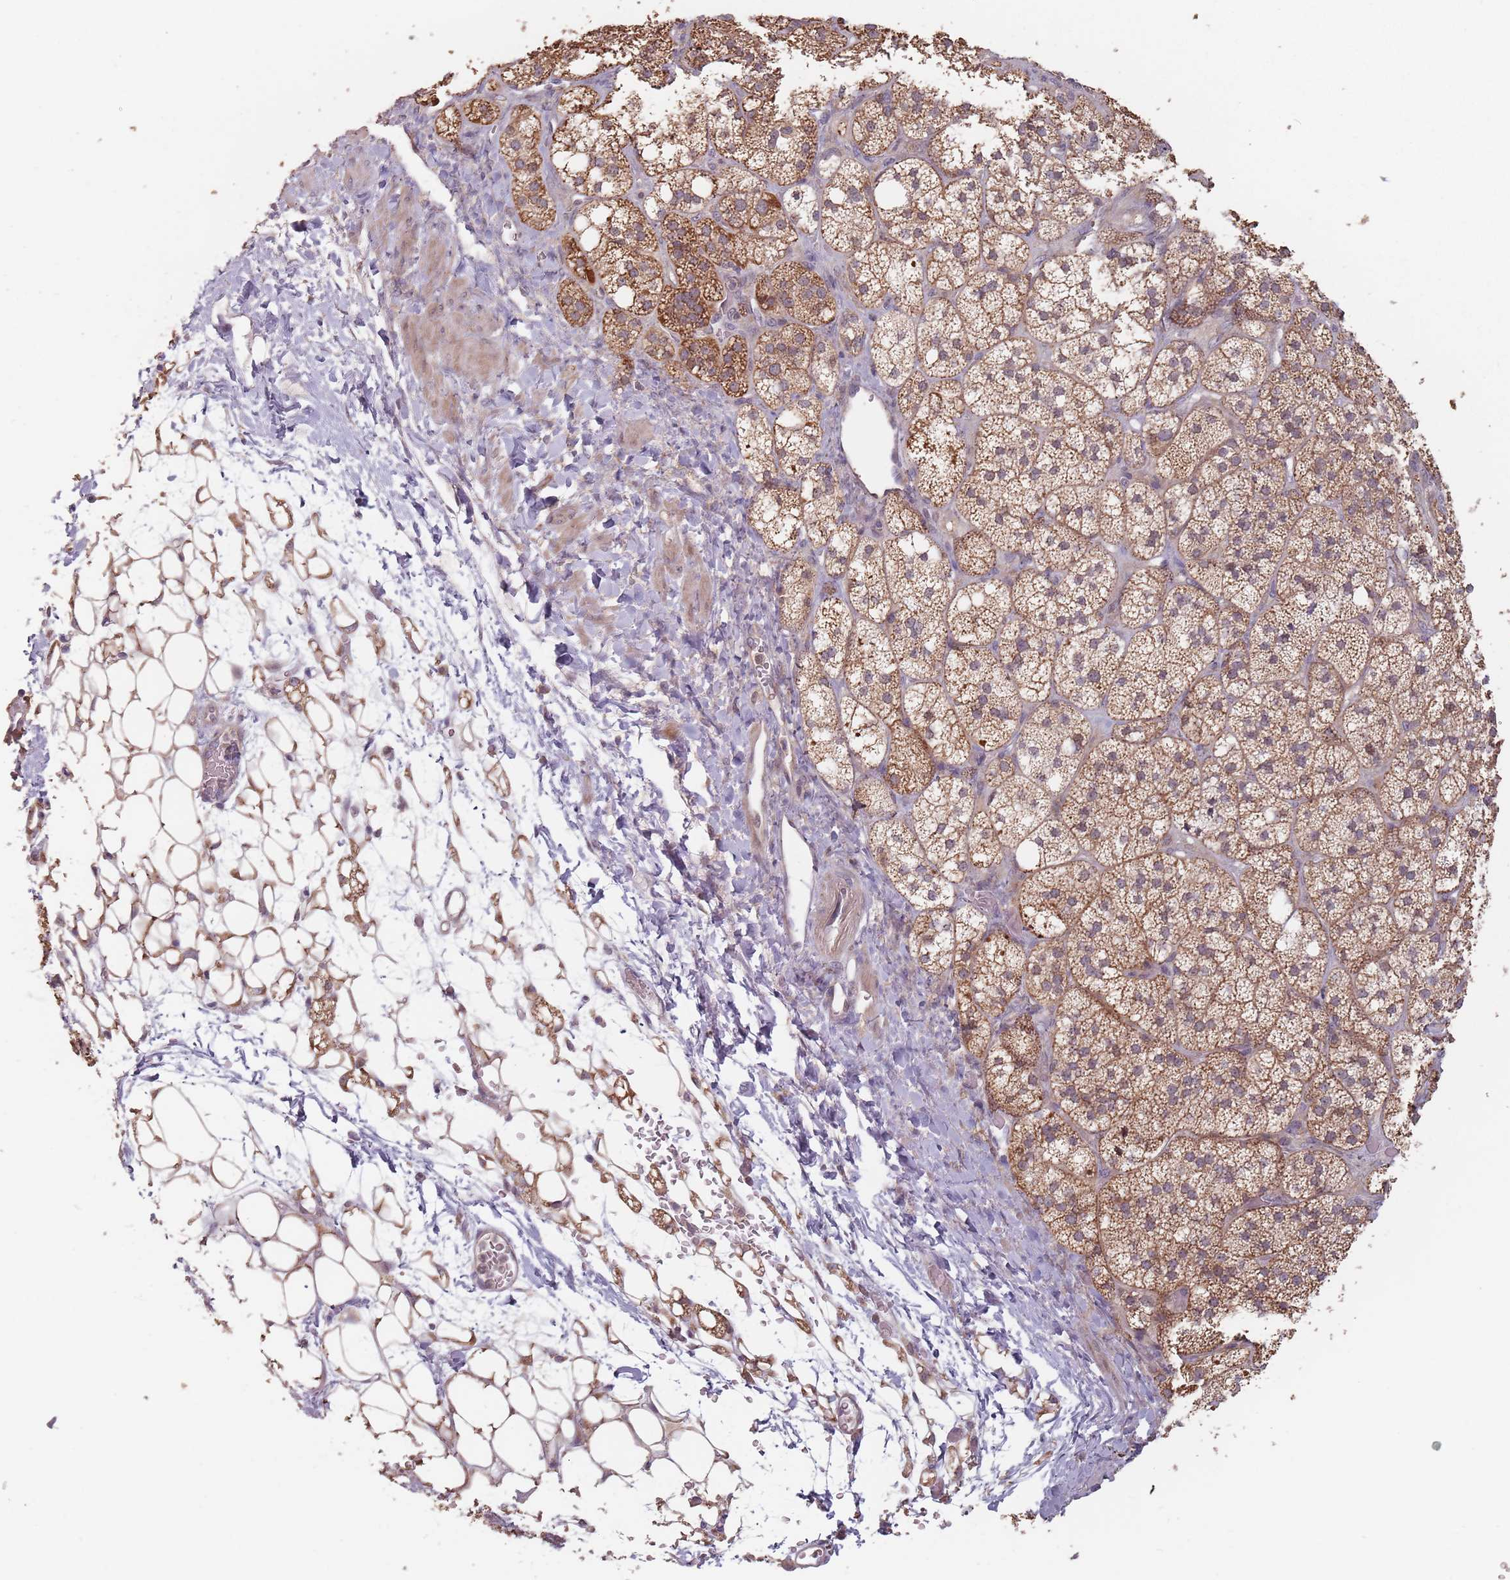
{"staining": {"intensity": "moderate", "quantity": ">75%", "location": "cytoplasmic/membranous"}, "tissue": "adrenal gland", "cell_type": "Glandular cells", "image_type": "normal", "snomed": [{"axis": "morphology", "description": "Normal tissue, NOS"}, {"axis": "topography", "description": "Adrenal gland"}], "caption": "A brown stain highlights moderate cytoplasmic/membranous expression of a protein in glandular cells of unremarkable human adrenal gland. (IHC, brightfield microscopy, high magnification).", "gene": "VPS52", "patient": {"sex": "male", "age": 61}}